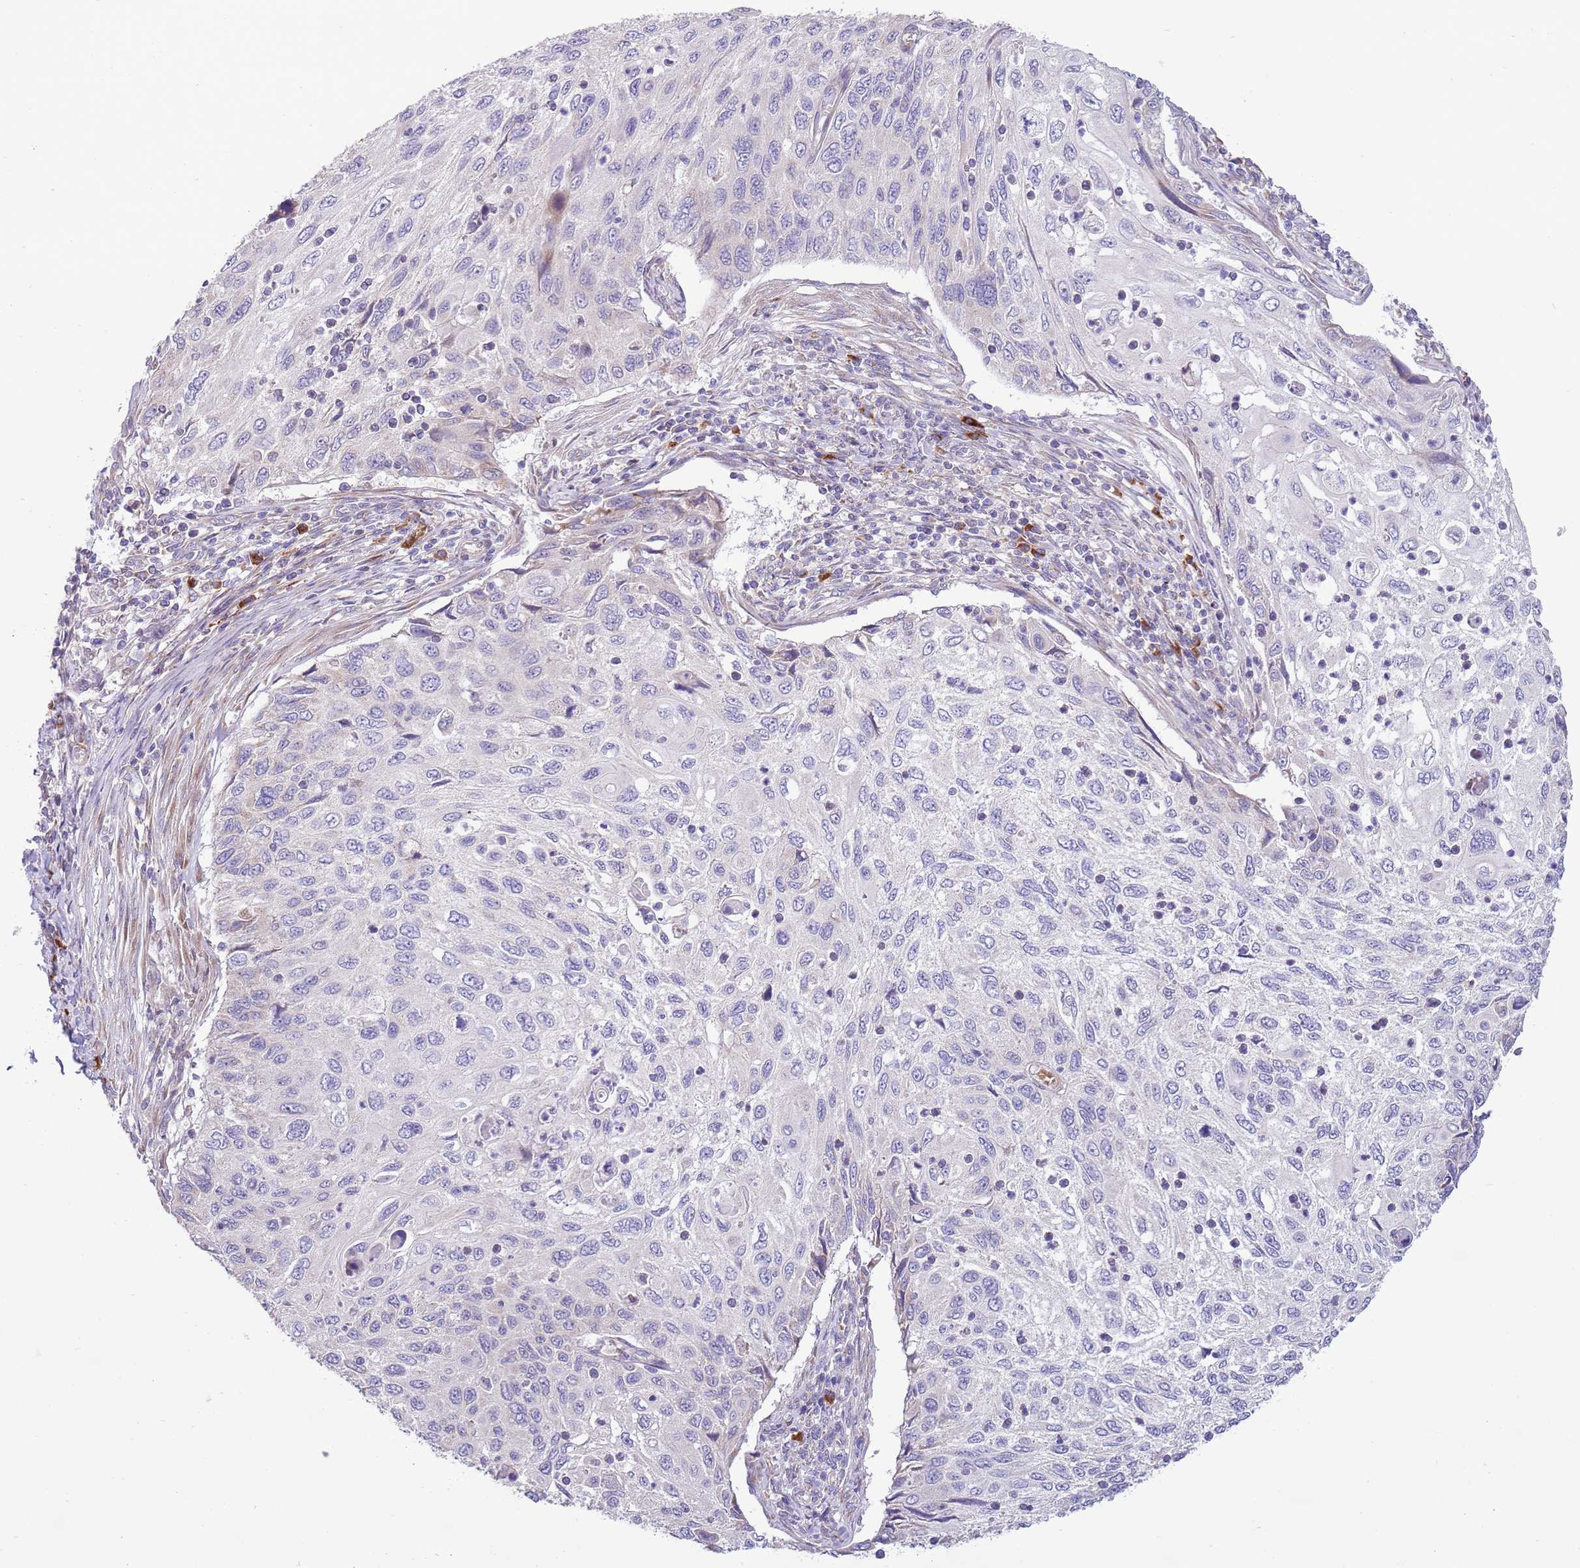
{"staining": {"intensity": "negative", "quantity": "none", "location": "none"}, "tissue": "cervical cancer", "cell_type": "Tumor cells", "image_type": "cancer", "snomed": [{"axis": "morphology", "description": "Squamous cell carcinoma, NOS"}, {"axis": "topography", "description": "Cervix"}], "caption": "The immunohistochemistry image has no significant expression in tumor cells of cervical squamous cell carcinoma tissue. (DAB immunohistochemistry, high magnification).", "gene": "DAND5", "patient": {"sex": "female", "age": 70}}